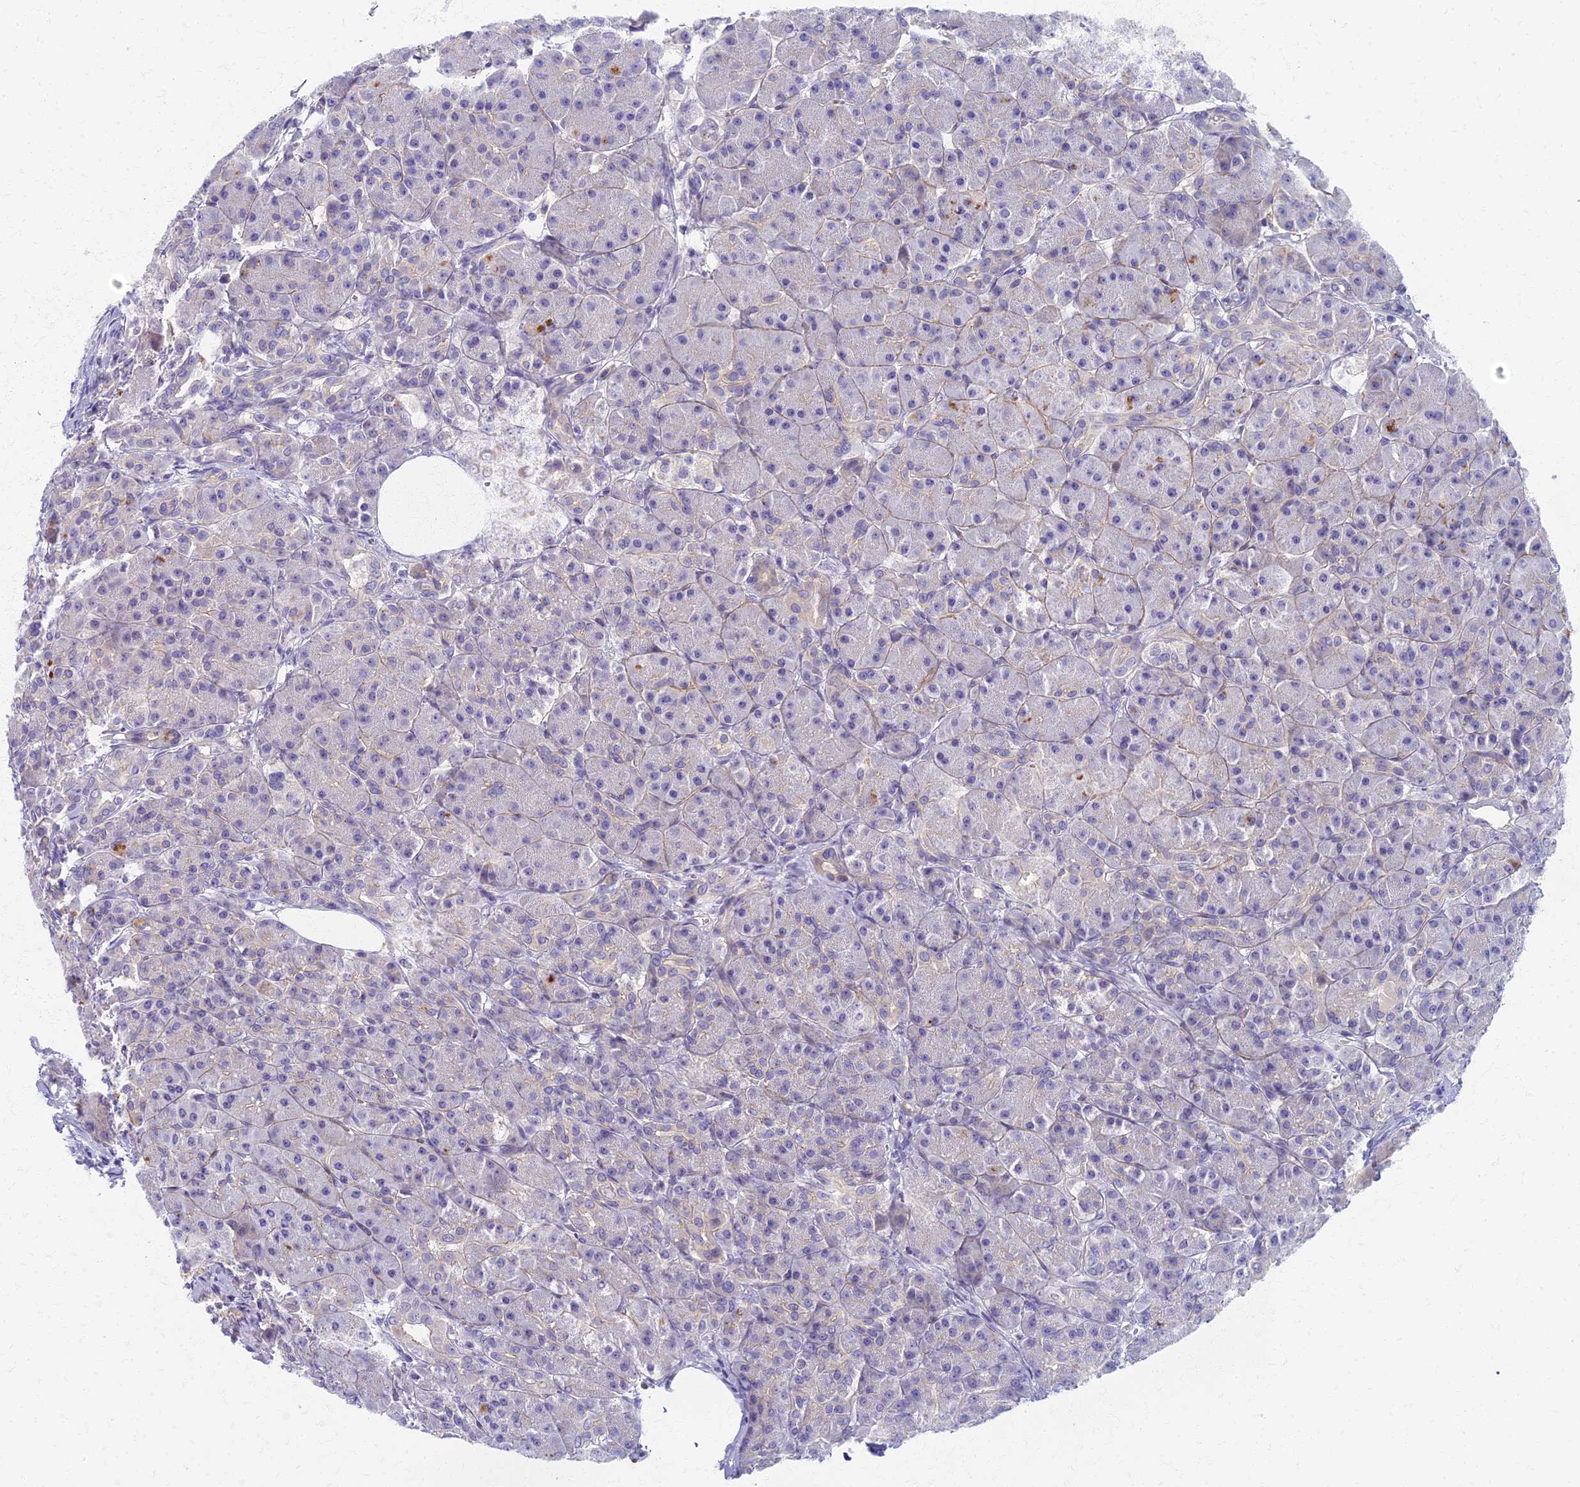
{"staining": {"intensity": "moderate", "quantity": "25%-75%", "location": "cytoplasmic/membranous"}, "tissue": "pancreas", "cell_type": "Exocrine glandular cells", "image_type": "normal", "snomed": [{"axis": "morphology", "description": "Normal tissue, NOS"}, {"axis": "topography", "description": "Pancreas"}], "caption": "Moderate cytoplasmic/membranous staining is appreciated in approximately 25%-75% of exocrine glandular cells in normal pancreas.", "gene": "AP4E1", "patient": {"sex": "male", "age": 63}}